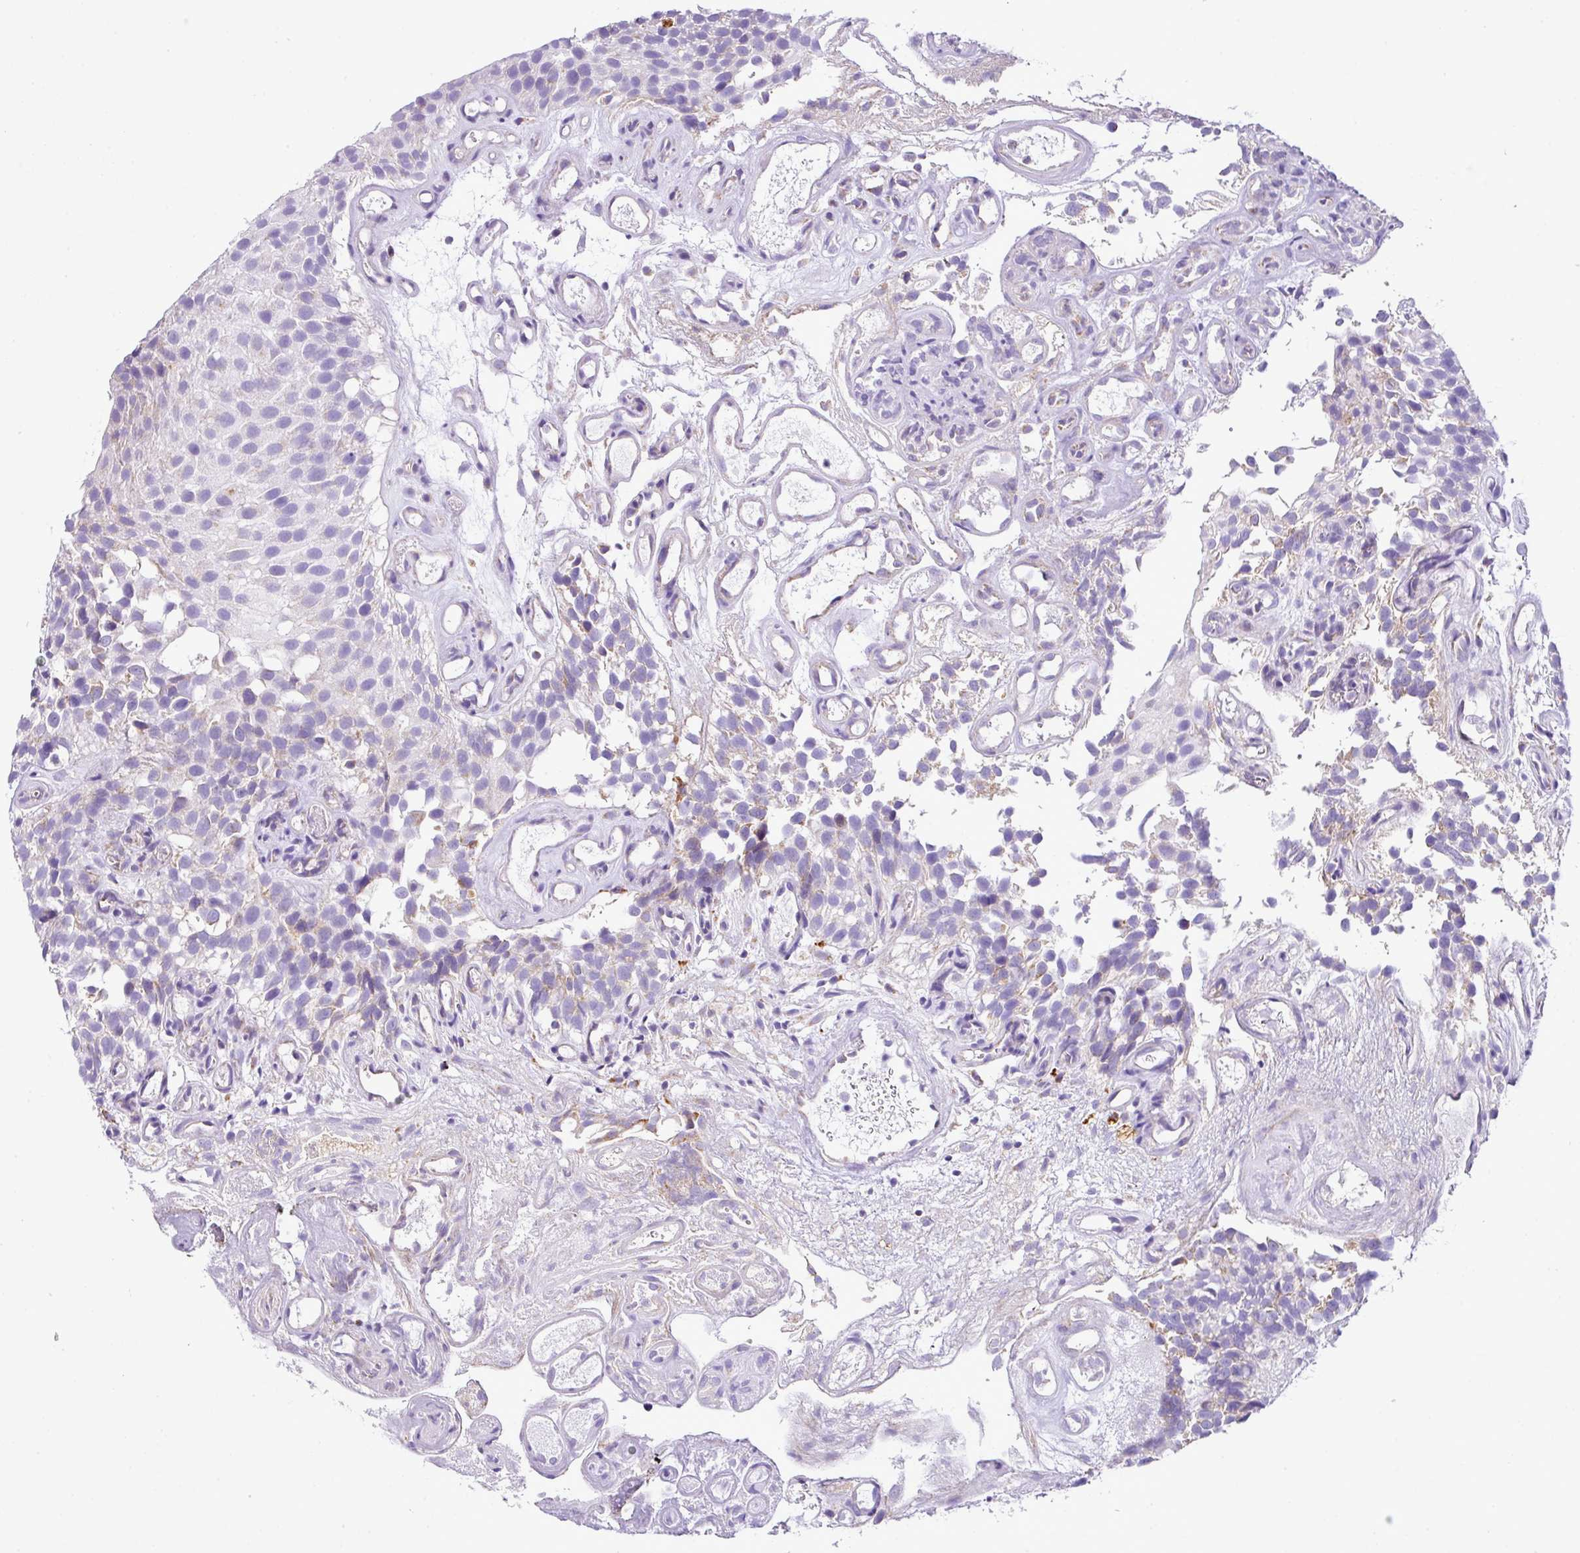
{"staining": {"intensity": "negative", "quantity": "none", "location": "none"}, "tissue": "urothelial cancer", "cell_type": "Tumor cells", "image_type": "cancer", "snomed": [{"axis": "morphology", "description": "Urothelial carcinoma, NOS"}, {"axis": "topography", "description": "Urinary bladder"}], "caption": "IHC histopathology image of human transitional cell carcinoma stained for a protein (brown), which reveals no staining in tumor cells.", "gene": "PGAP4", "patient": {"sex": "male", "age": 87}}